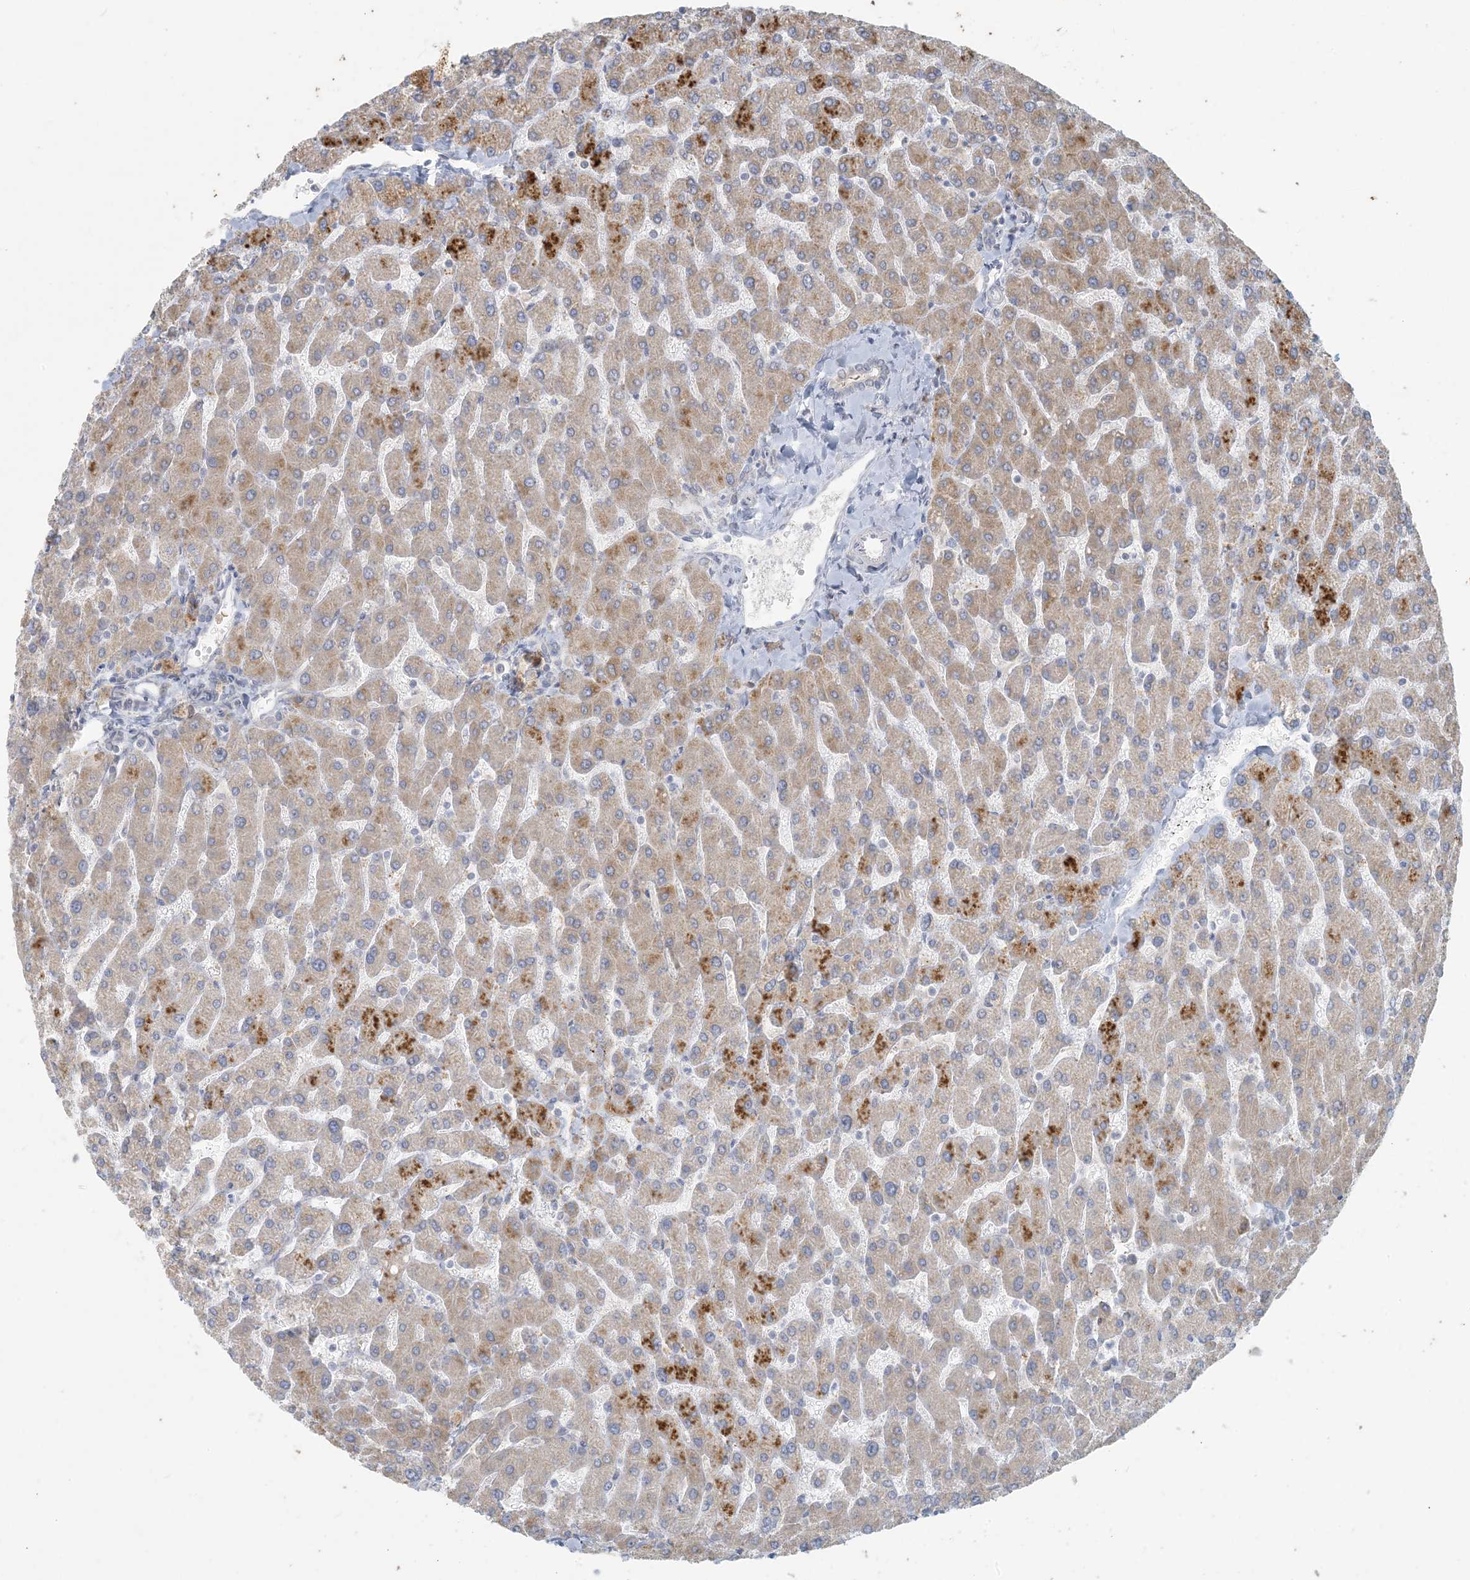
{"staining": {"intensity": "negative", "quantity": "none", "location": "none"}, "tissue": "liver", "cell_type": "Cholangiocytes", "image_type": "normal", "snomed": [{"axis": "morphology", "description": "Normal tissue, NOS"}, {"axis": "topography", "description": "Liver"}], "caption": "This is a histopathology image of immunohistochemistry (IHC) staining of unremarkable liver, which shows no positivity in cholangiocytes.", "gene": "HACL1", "patient": {"sex": "male", "age": 55}}